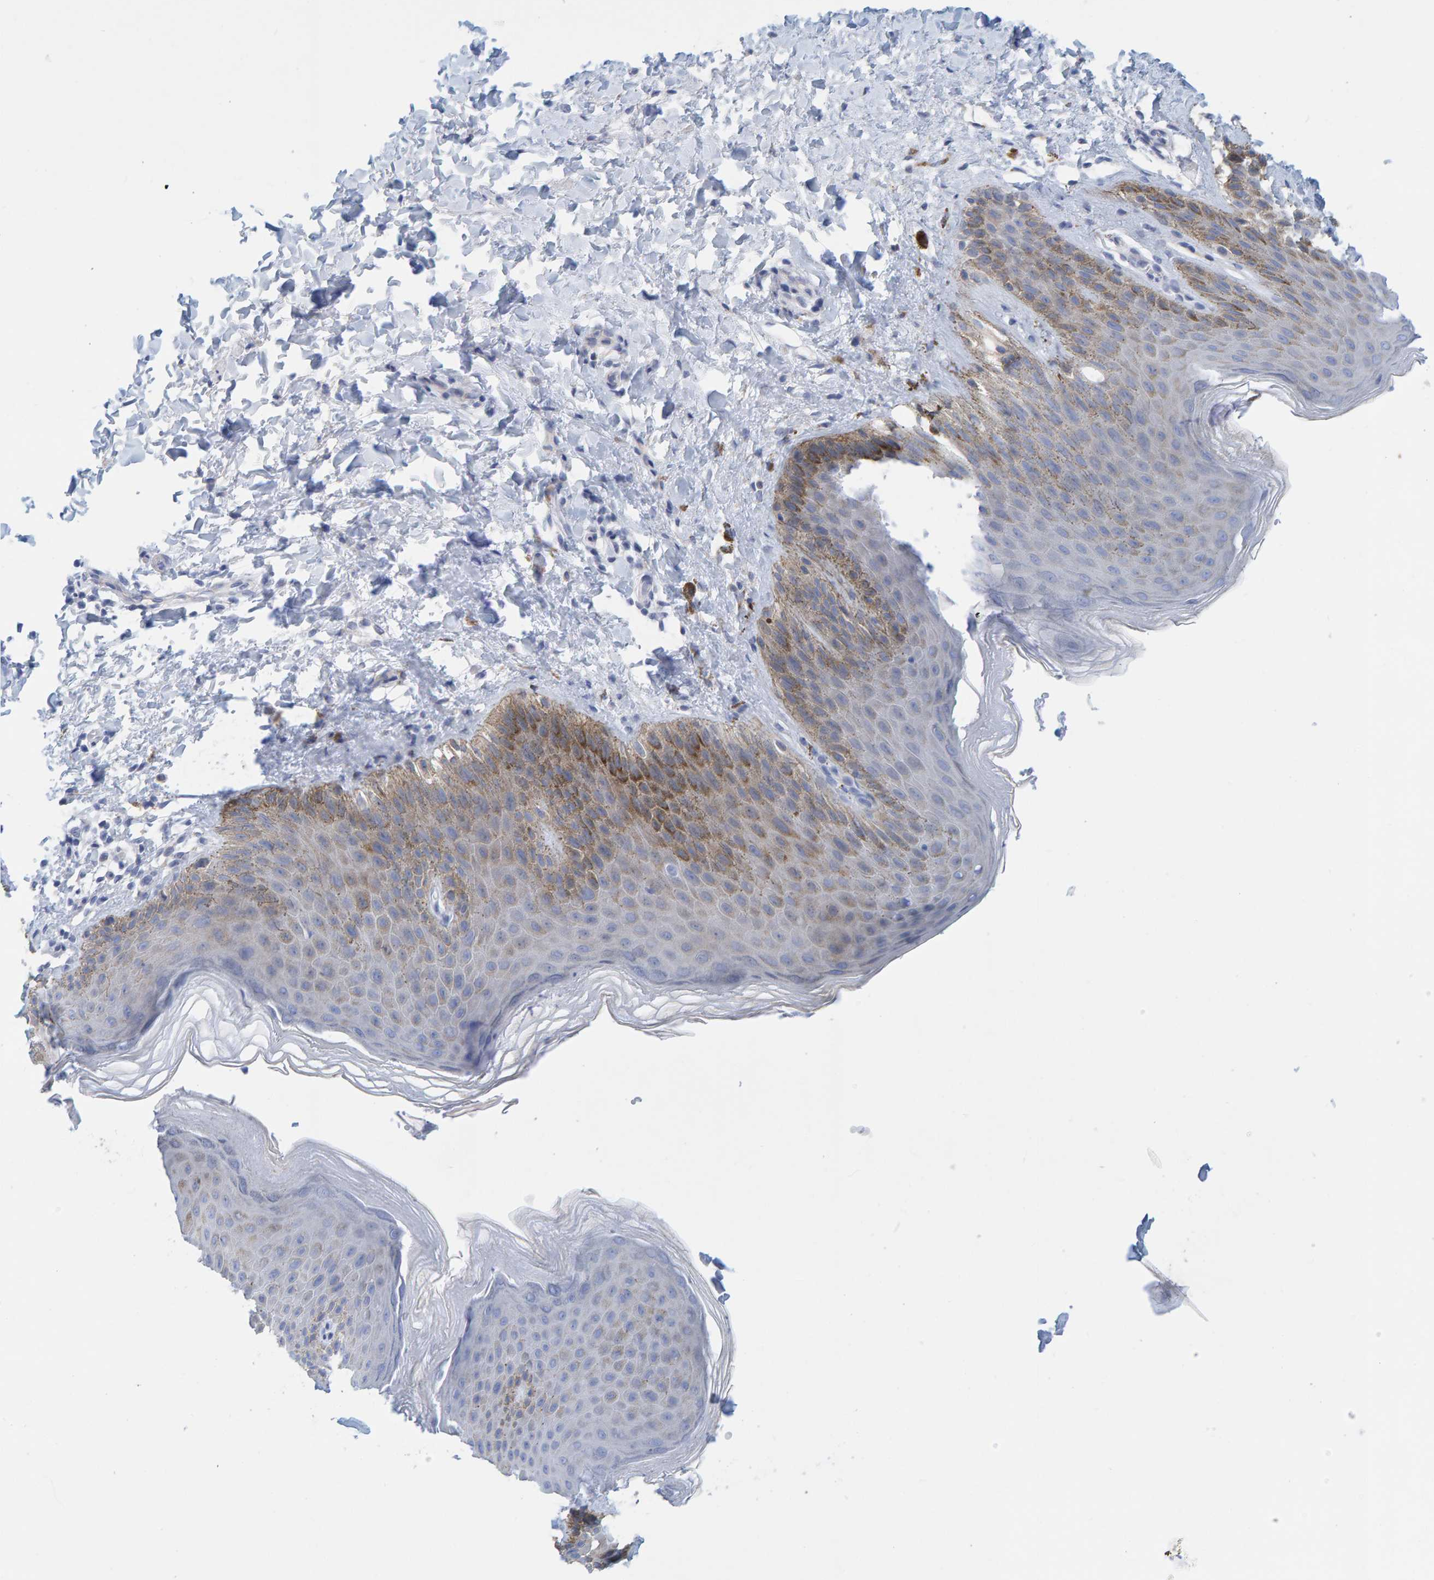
{"staining": {"intensity": "moderate", "quantity": "<25%", "location": "cytoplasmic/membranous"}, "tissue": "skin", "cell_type": "Epidermal cells", "image_type": "normal", "snomed": [{"axis": "morphology", "description": "Normal tissue, NOS"}, {"axis": "topography", "description": "Anal"}, {"axis": "topography", "description": "Peripheral nerve tissue"}], "caption": "Protein staining demonstrates moderate cytoplasmic/membranous expression in approximately <25% of epidermal cells in benign skin.", "gene": "KLHL11", "patient": {"sex": "male", "age": 44}}